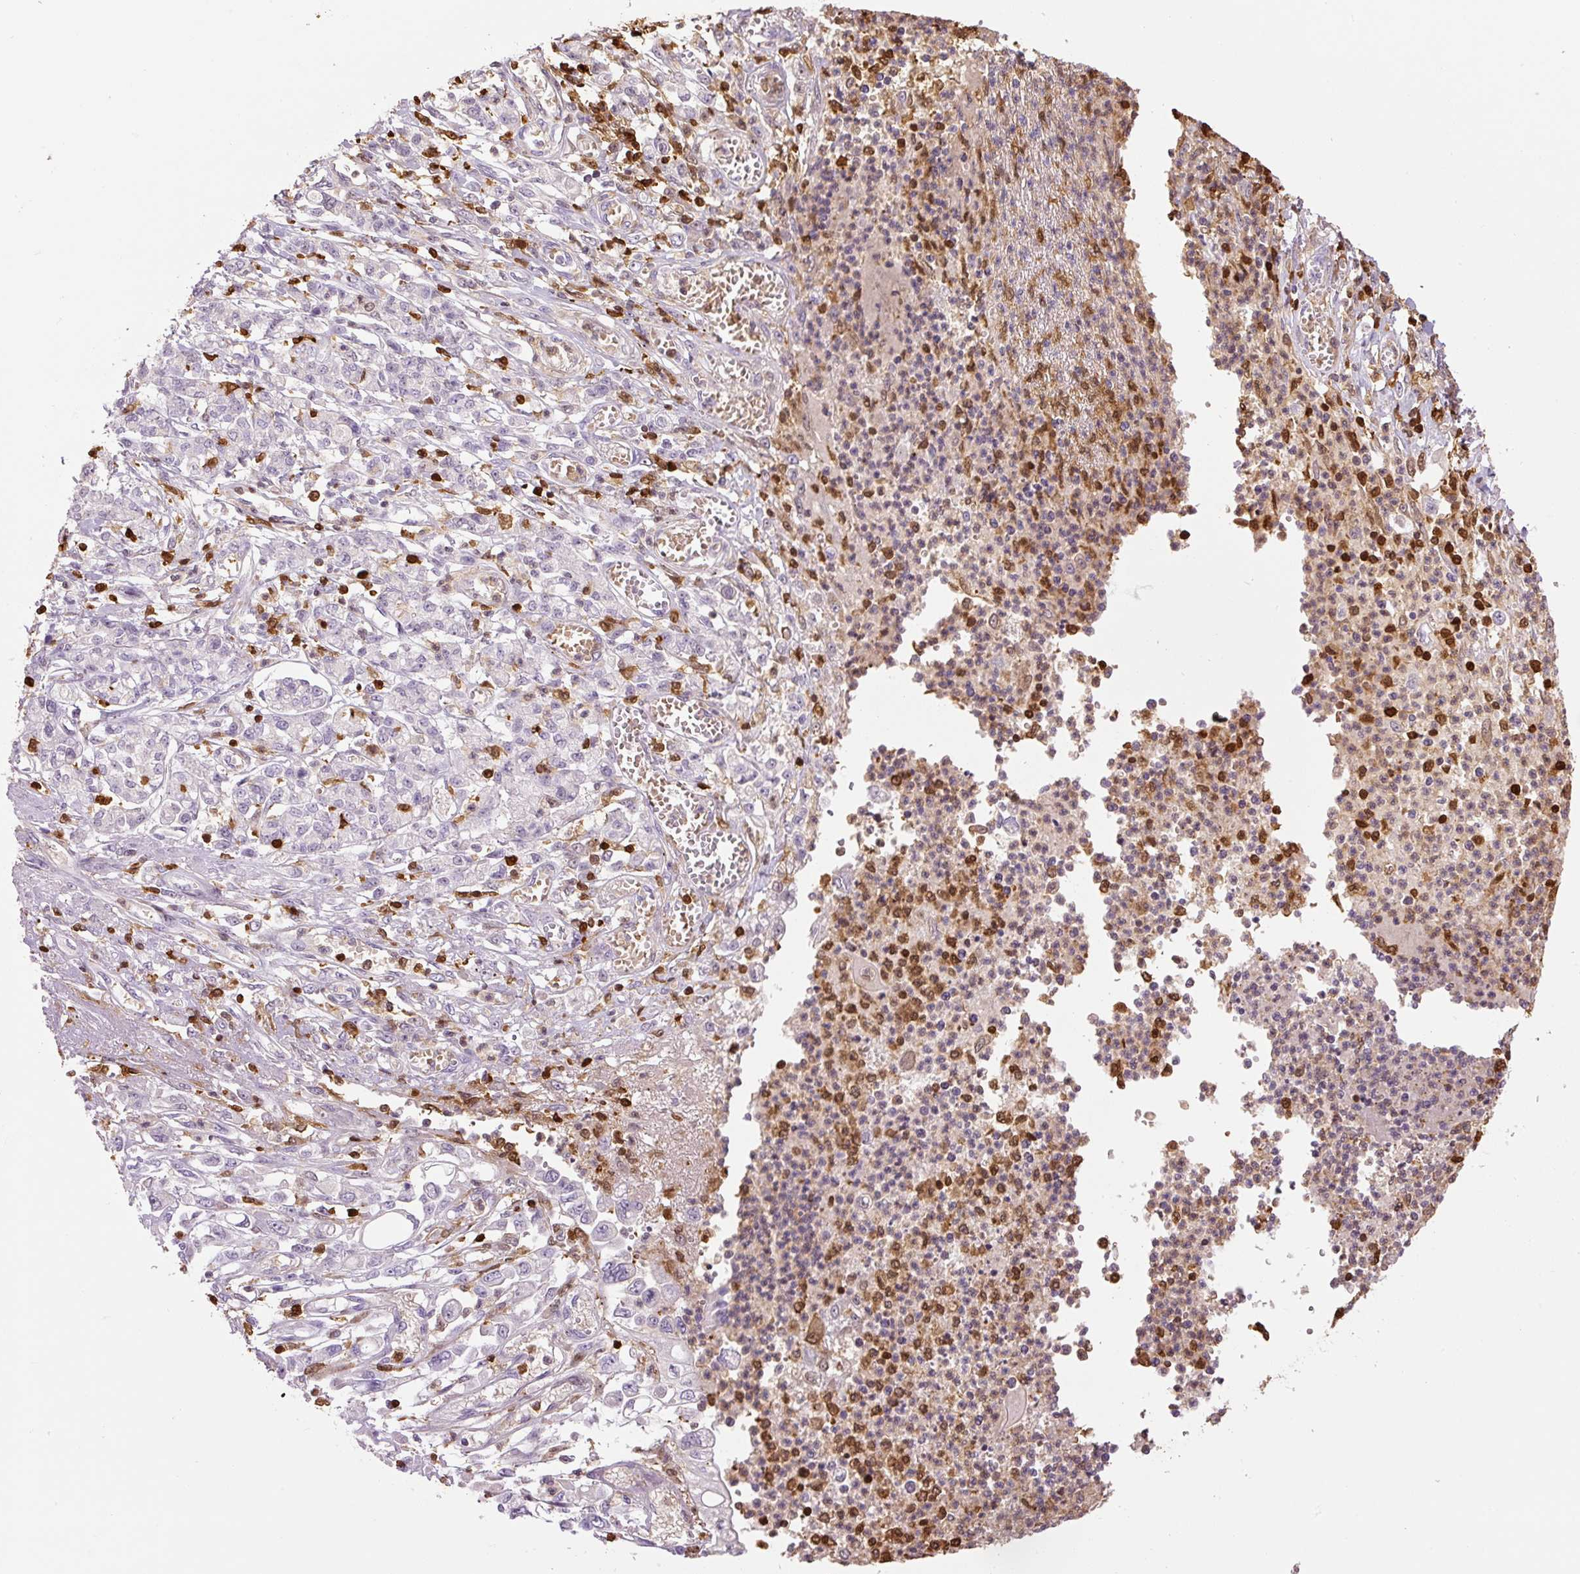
{"staining": {"intensity": "negative", "quantity": "none", "location": "none"}, "tissue": "stomach cancer", "cell_type": "Tumor cells", "image_type": "cancer", "snomed": [{"axis": "morphology", "description": "Adenocarcinoma, NOS"}, {"axis": "topography", "description": "Stomach"}], "caption": "Immunohistochemistry (IHC) histopathology image of neoplastic tissue: human stomach adenocarcinoma stained with DAB demonstrates no significant protein positivity in tumor cells. (DAB immunohistochemistry (IHC), high magnification).", "gene": "S100A4", "patient": {"sex": "female", "age": 76}}